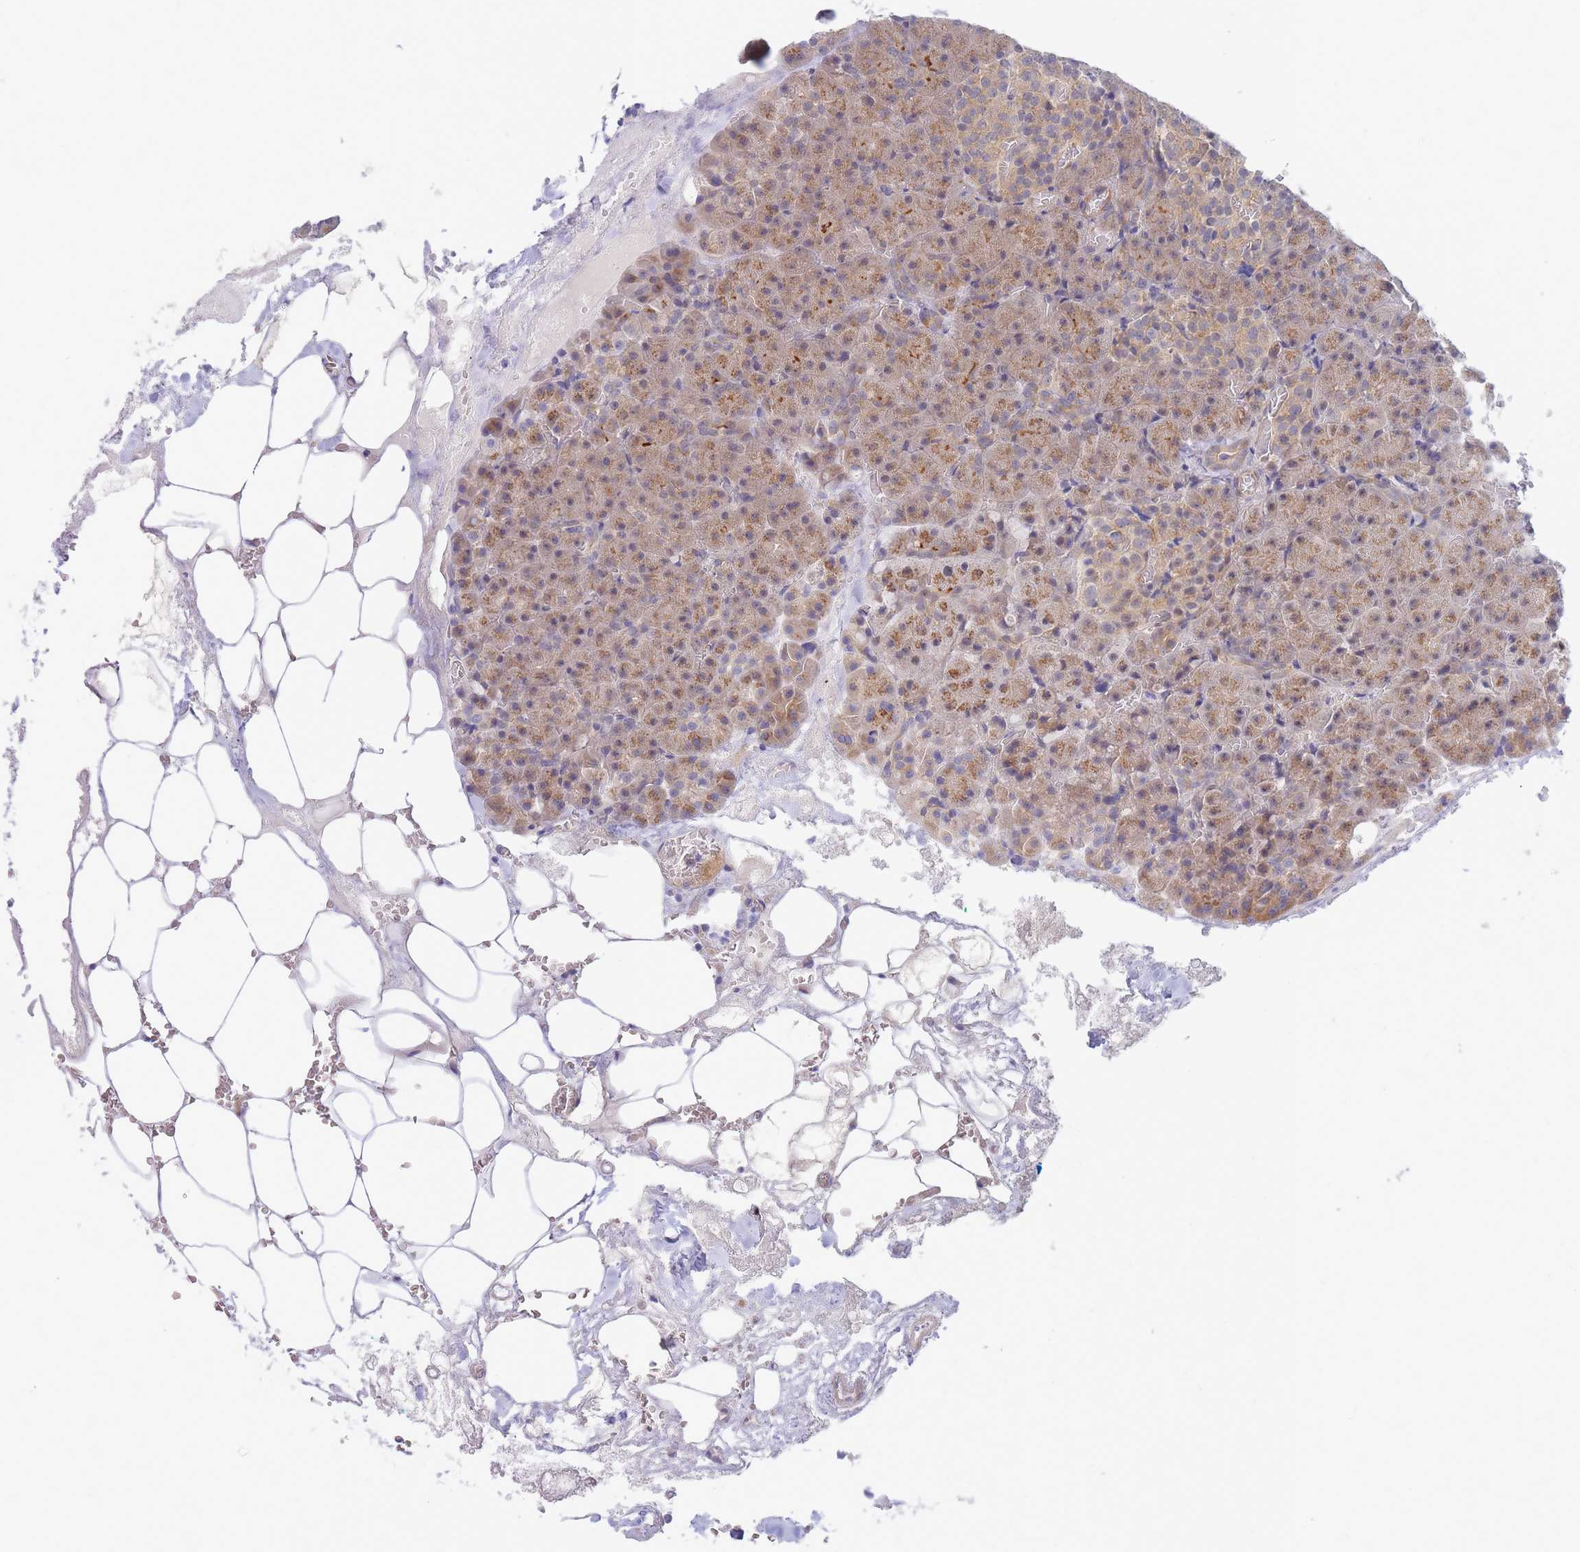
{"staining": {"intensity": "moderate", "quantity": ">75%", "location": "cytoplasmic/membranous"}, "tissue": "pancreas", "cell_type": "Exocrine glandular cells", "image_type": "normal", "snomed": [{"axis": "morphology", "description": "Normal tissue, NOS"}, {"axis": "topography", "description": "Pancreas"}], "caption": "Immunohistochemistry image of benign pancreas stained for a protein (brown), which shows medium levels of moderate cytoplasmic/membranous staining in about >75% of exocrine glandular cells.", "gene": "APOL4", "patient": {"sex": "female", "age": 74}}